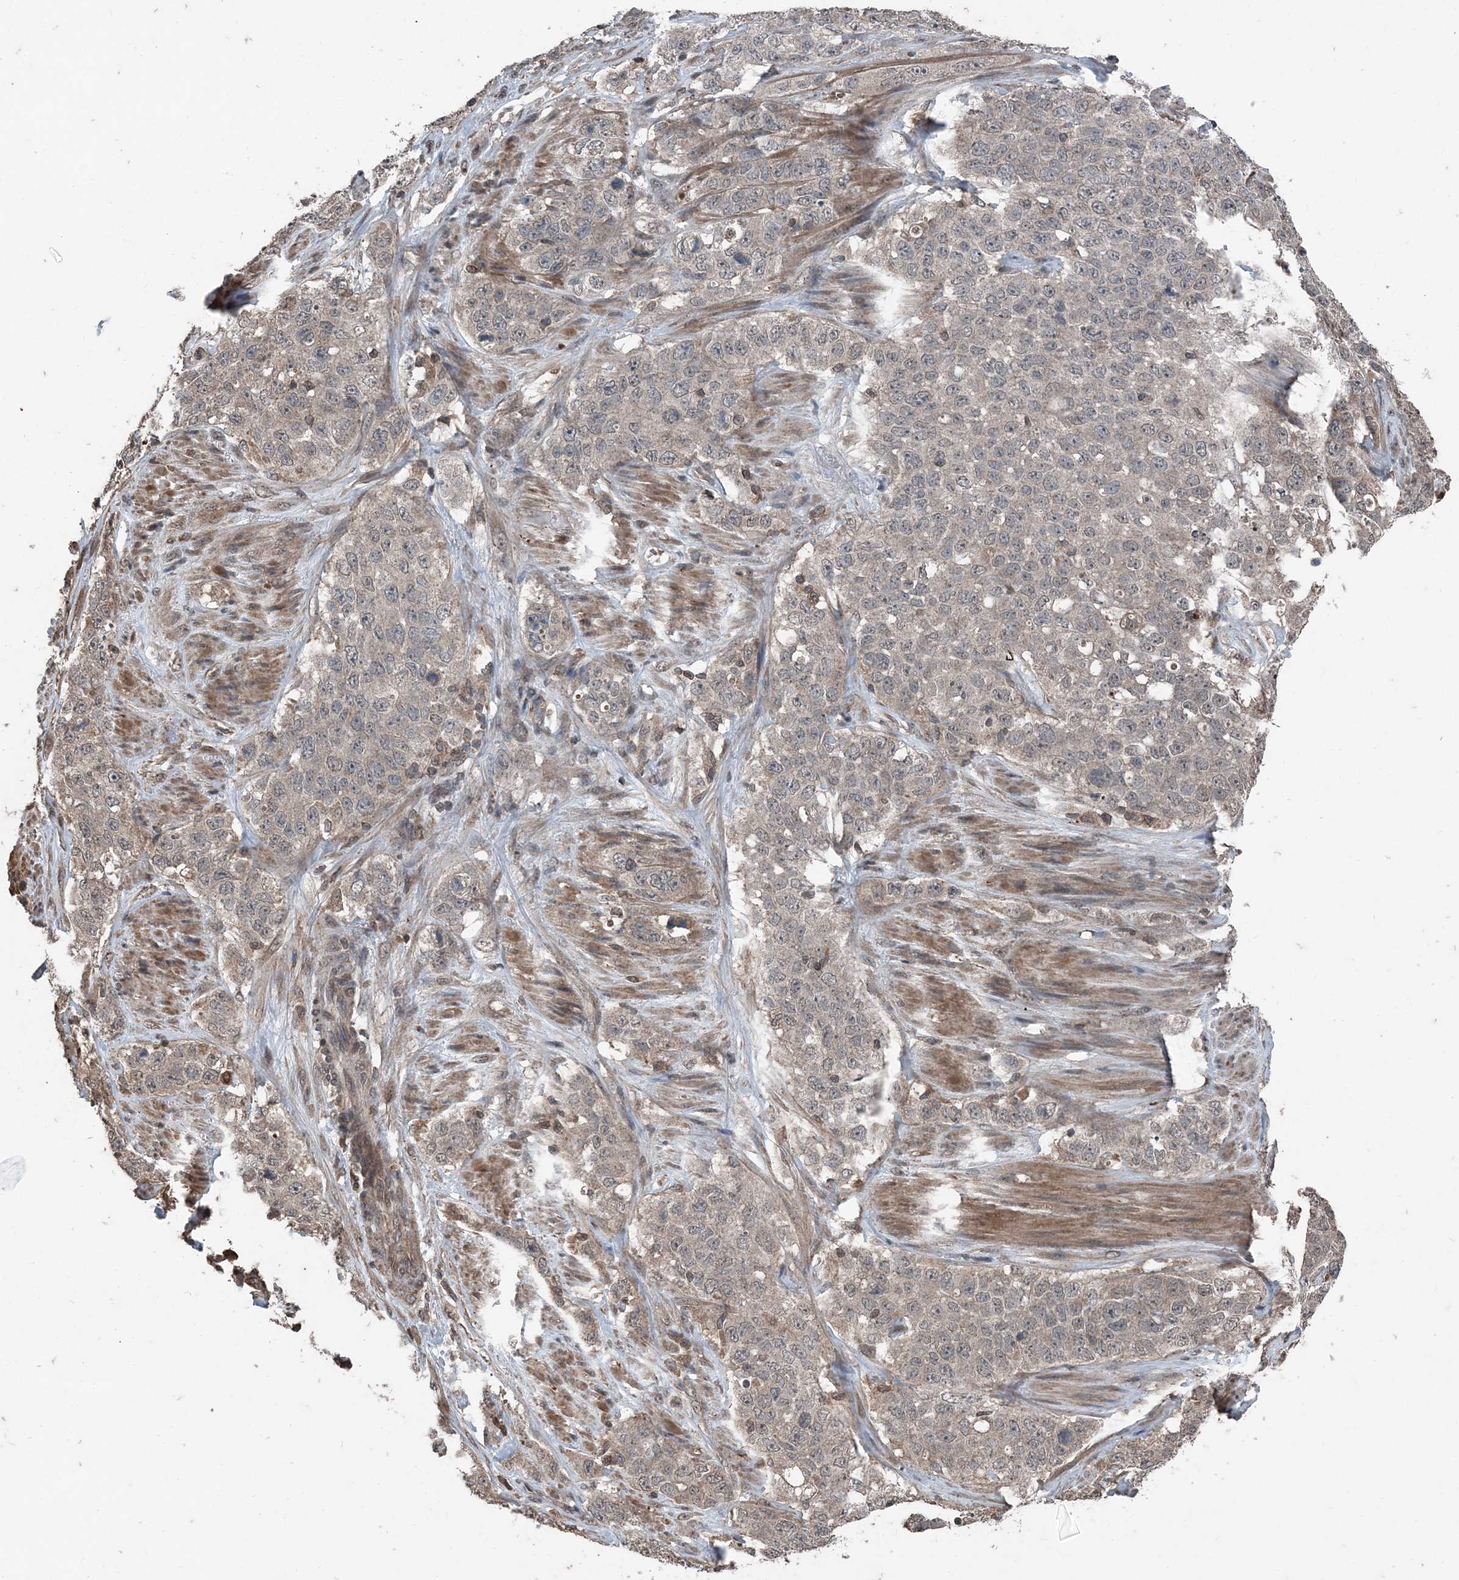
{"staining": {"intensity": "negative", "quantity": "none", "location": "none"}, "tissue": "stomach cancer", "cell_type": "Tumor cells", "image_type": "cancer", "snomed": [{"axis": "morphology", "description": "Adenocarcinoma, NOS"}, {"axis": "topography", "description": "Stomach"}], "caption": "Micrograph shows no protein positivity in tumor cells of adenocarcinoma (stomach) tissue.", "gene": "CFL1", "patient": {"sex": "male", "age": 48}}